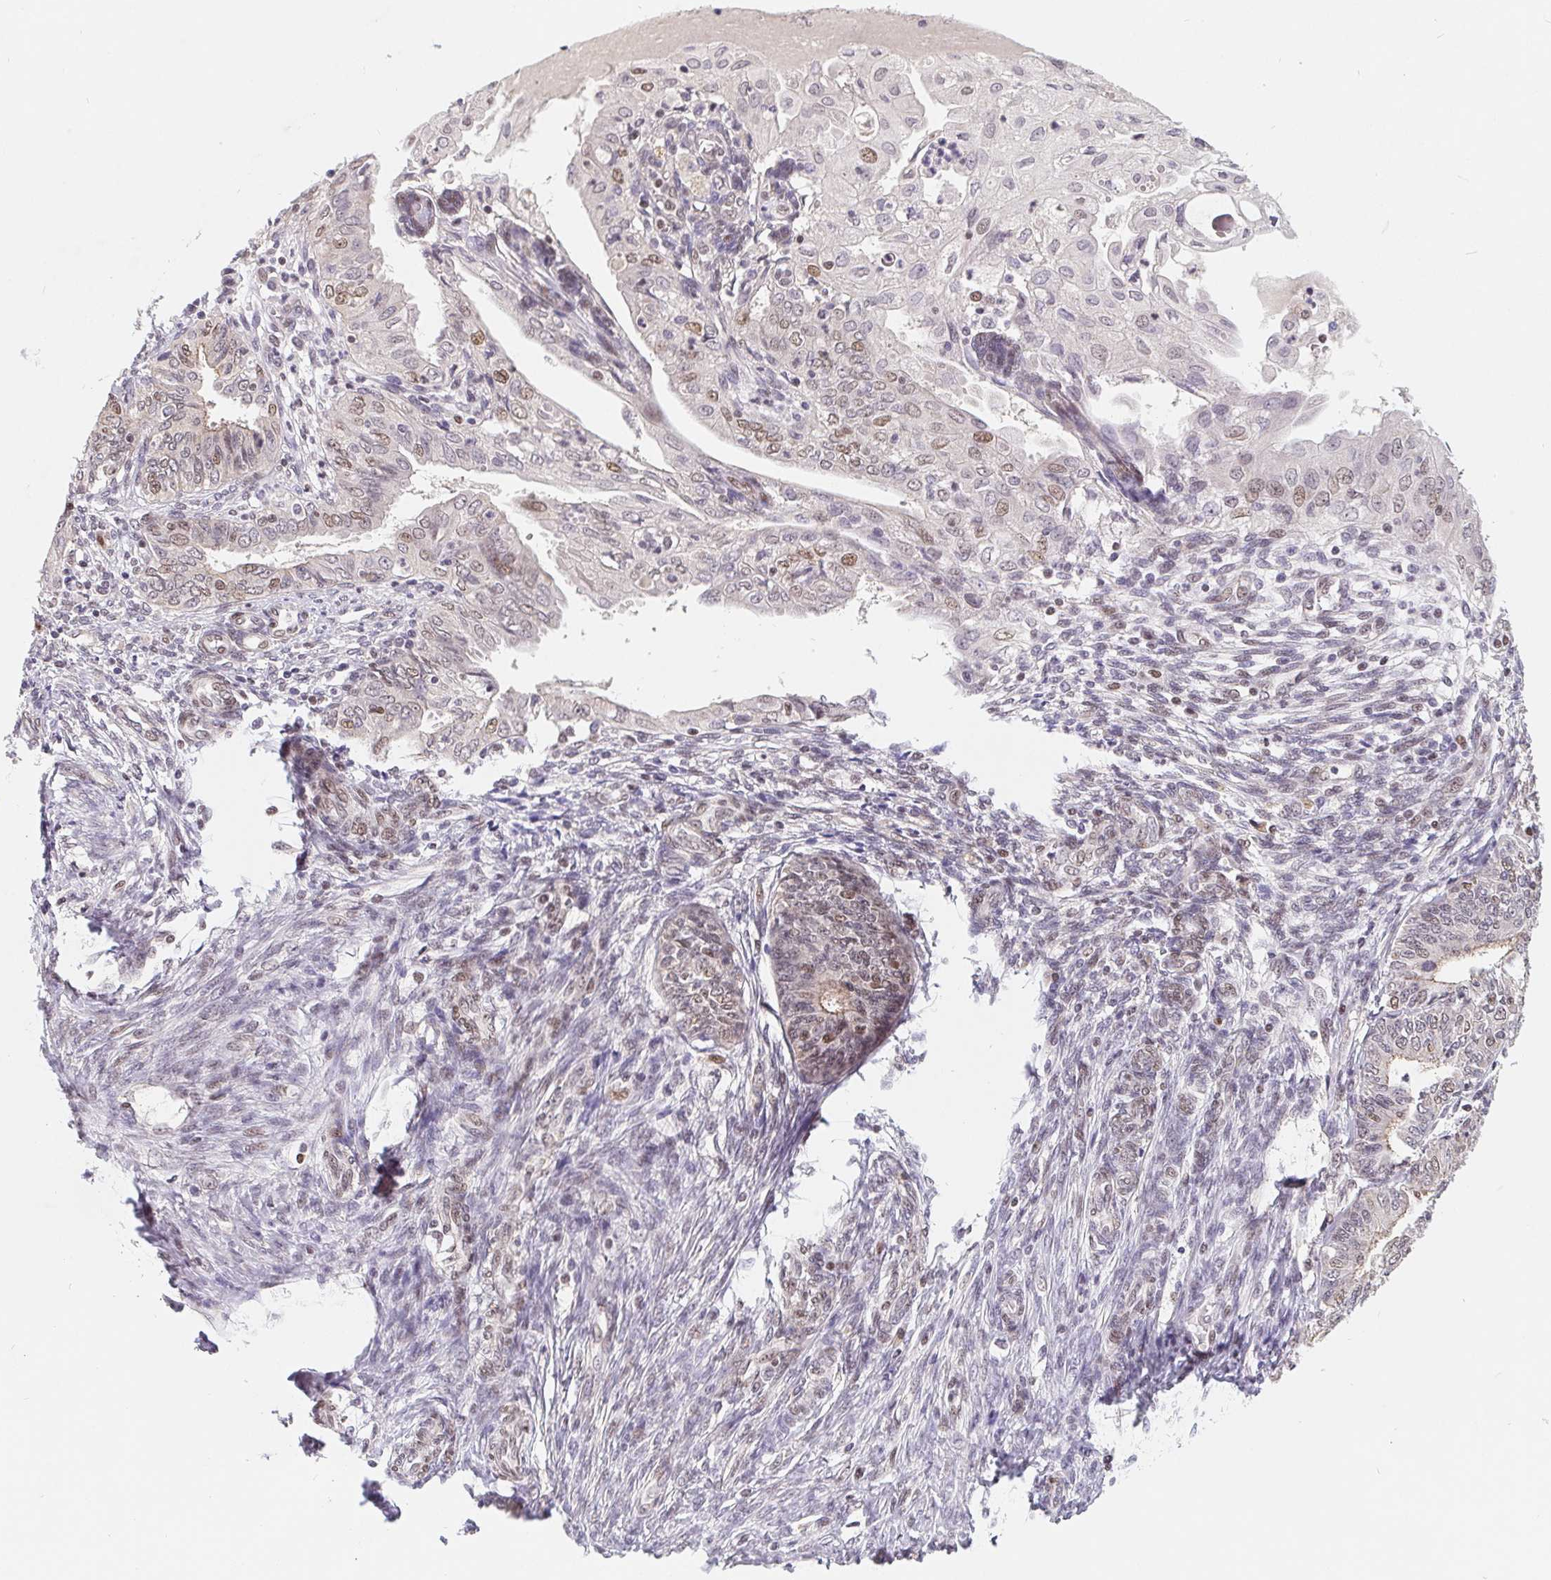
{"staining": {"intensity": "weak", "quantity": "25%-75%", "location": "cytoplasmic/membranous,nuclear"}, "tissue": "endometrial cancer", "cell_type": "Tumor cells", "image_type": "cancer", "snomed": [{"axis": "morphology", "description": "Adenocarcinoma, NOS"}, {"axis": "topography", "description": "Endometrium"}], "caption": "An IHC image of neoplastic tissue is shown. Protein staining in brown labels weak cytoplasmic/membranous and nuclear positivity in endometrial cancer within tumor cells. The staining was performed using DAB, with brown indicating positive protein expression. Nuclei are stained blue with hematoxylin.", "gene": "POU2F1", "patient": {"sex": "female", "age": 68}}